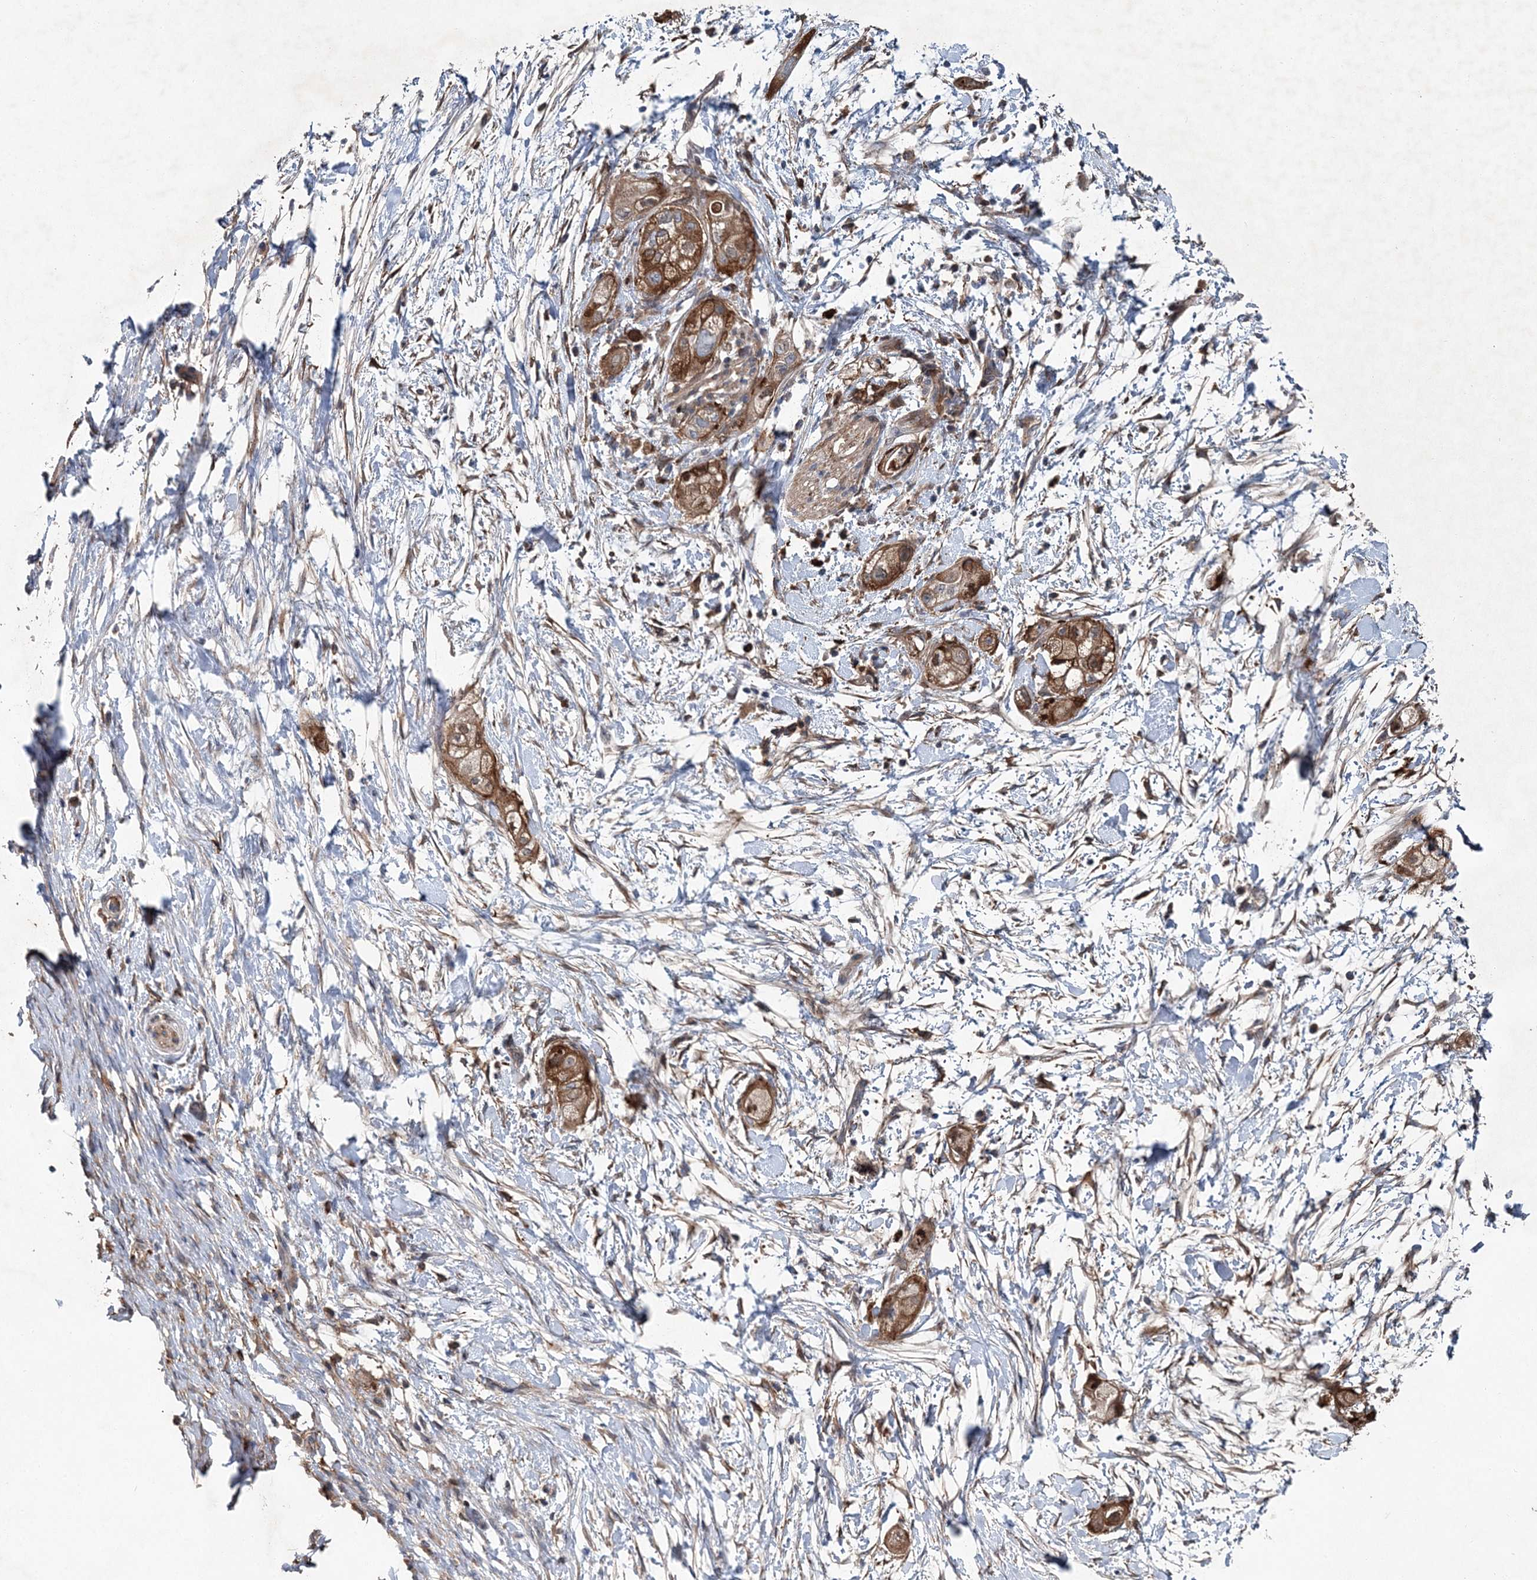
{"staining": {"intensity": "strong", "quantity": ">75%", "location": "cytoplasmic/membranous"}, "tissue": "pancreatic cancer", "cell_type": "Tumor cells", "image_type": "cancer", "snomed": [{"axis": "morphology", "description": "Adenocarcinoma, NOS"}, {"axis": "topography", "description": "Pancreas"}], "caption": "An IHC image of tumor tissue is shown. Protein staining in brown labels strong cytoplasmic/membranous positivity in pancreatic cancer (adenocarcinoma) within tumor cells. (Stains: DAB (3,3'-diaminobenzidine) in brown, nuclei in blue, Microscopy: brightfield microscopy at high magnification).", "gene": "SPOPL", "patient": {"sex": "male", "age": 58}}